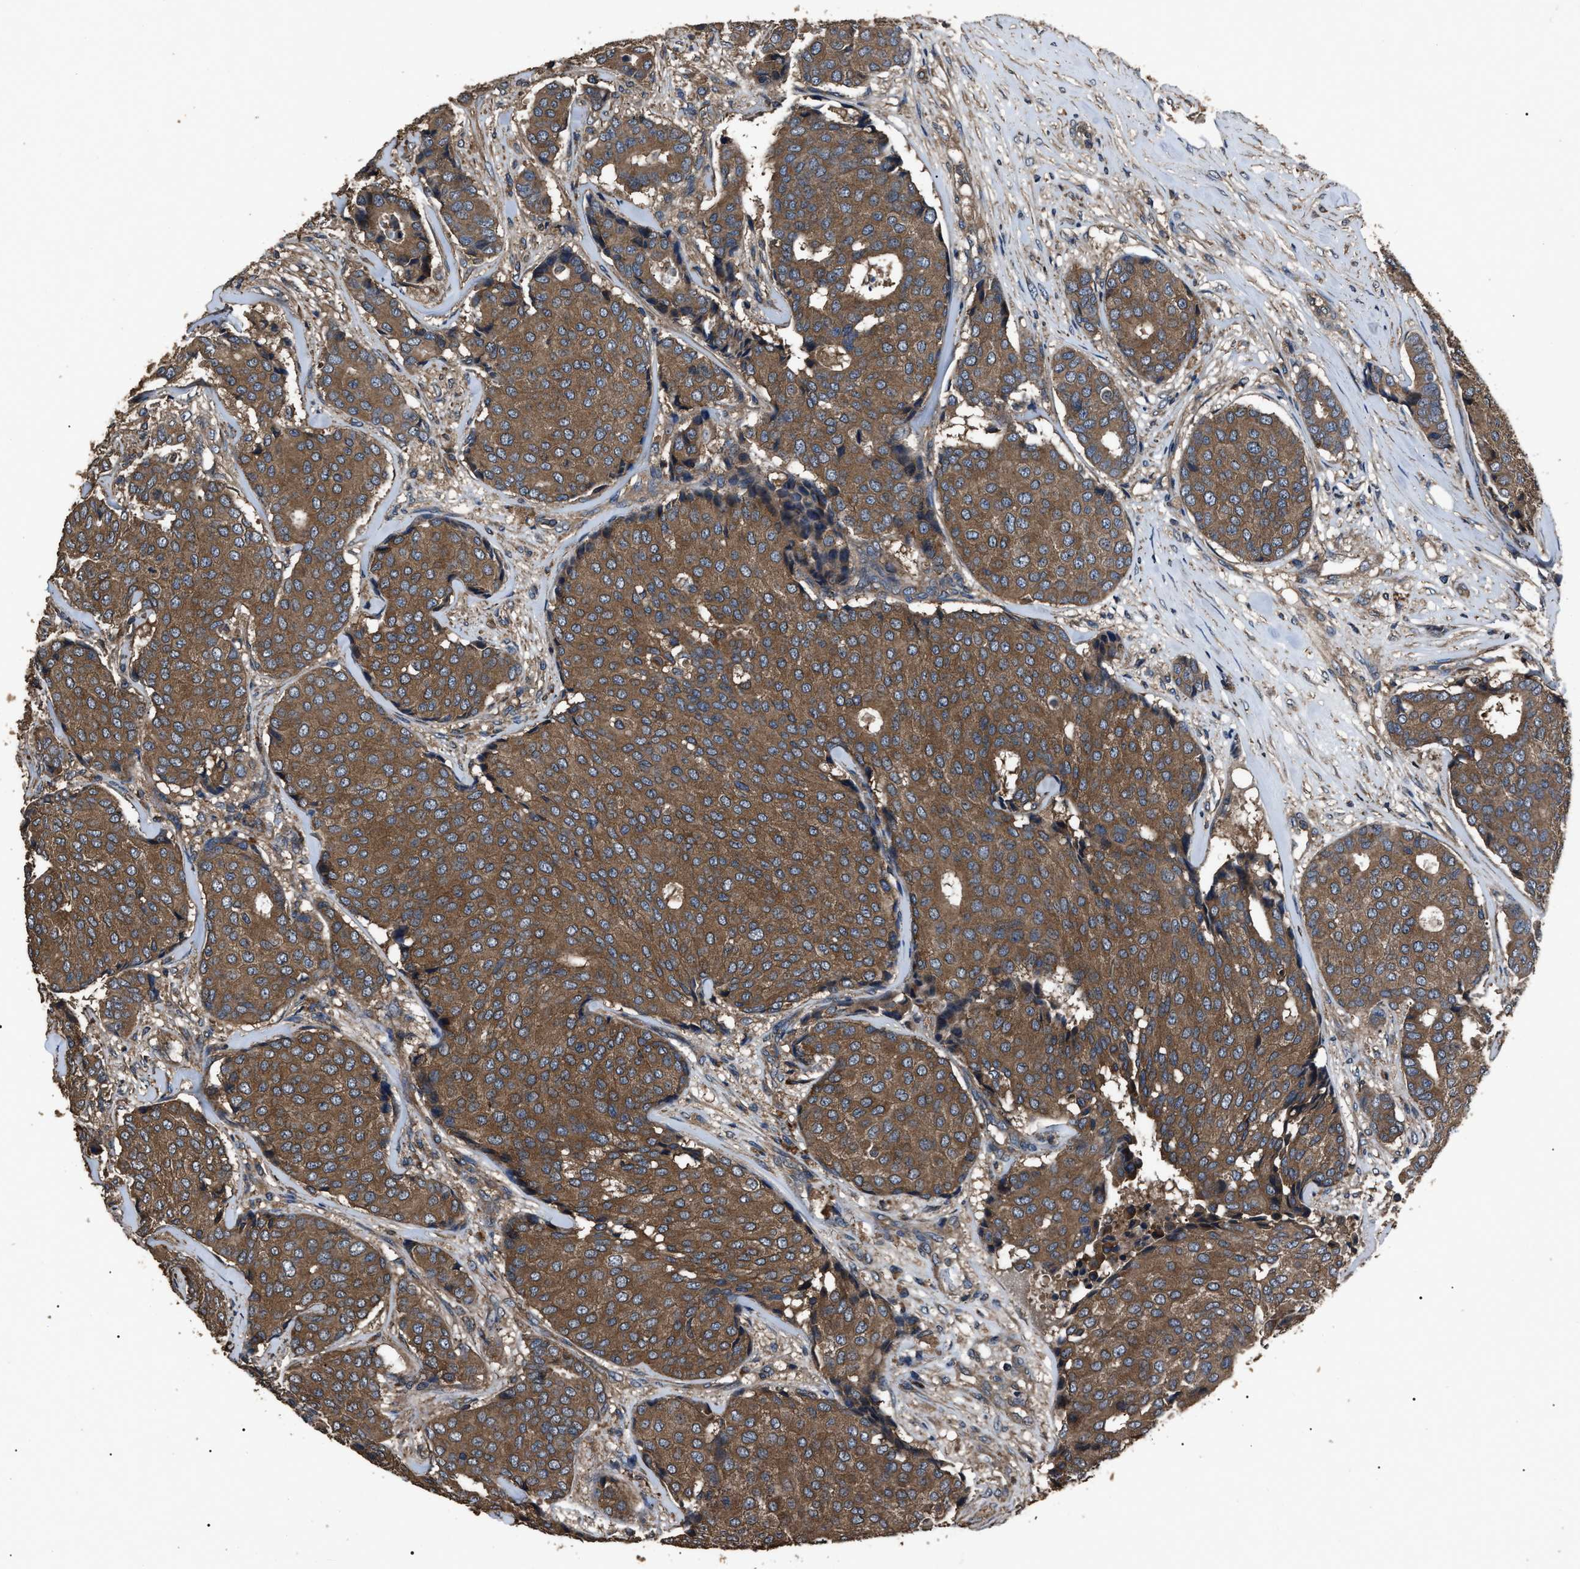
{"staining": {"intensity": "strong", "quantity": ">75%", "location": "cytoplasmic/membranous"}, "tissue": "breast cancer", "cell_type": "Tumor cells", "image_type": "cancer", "snomed": [{"axis": "morphology", "description": "Duct carcinoma"}, {"axis": "topography", "description": "Breast"}], "caption": "Breast cancer stained with a brown dye shows strong cytoplasmic/membranous positive expression in about >75% of tumor cells.", "gene": "RNF216", "patient": {"sex": "female", "age": 75}}